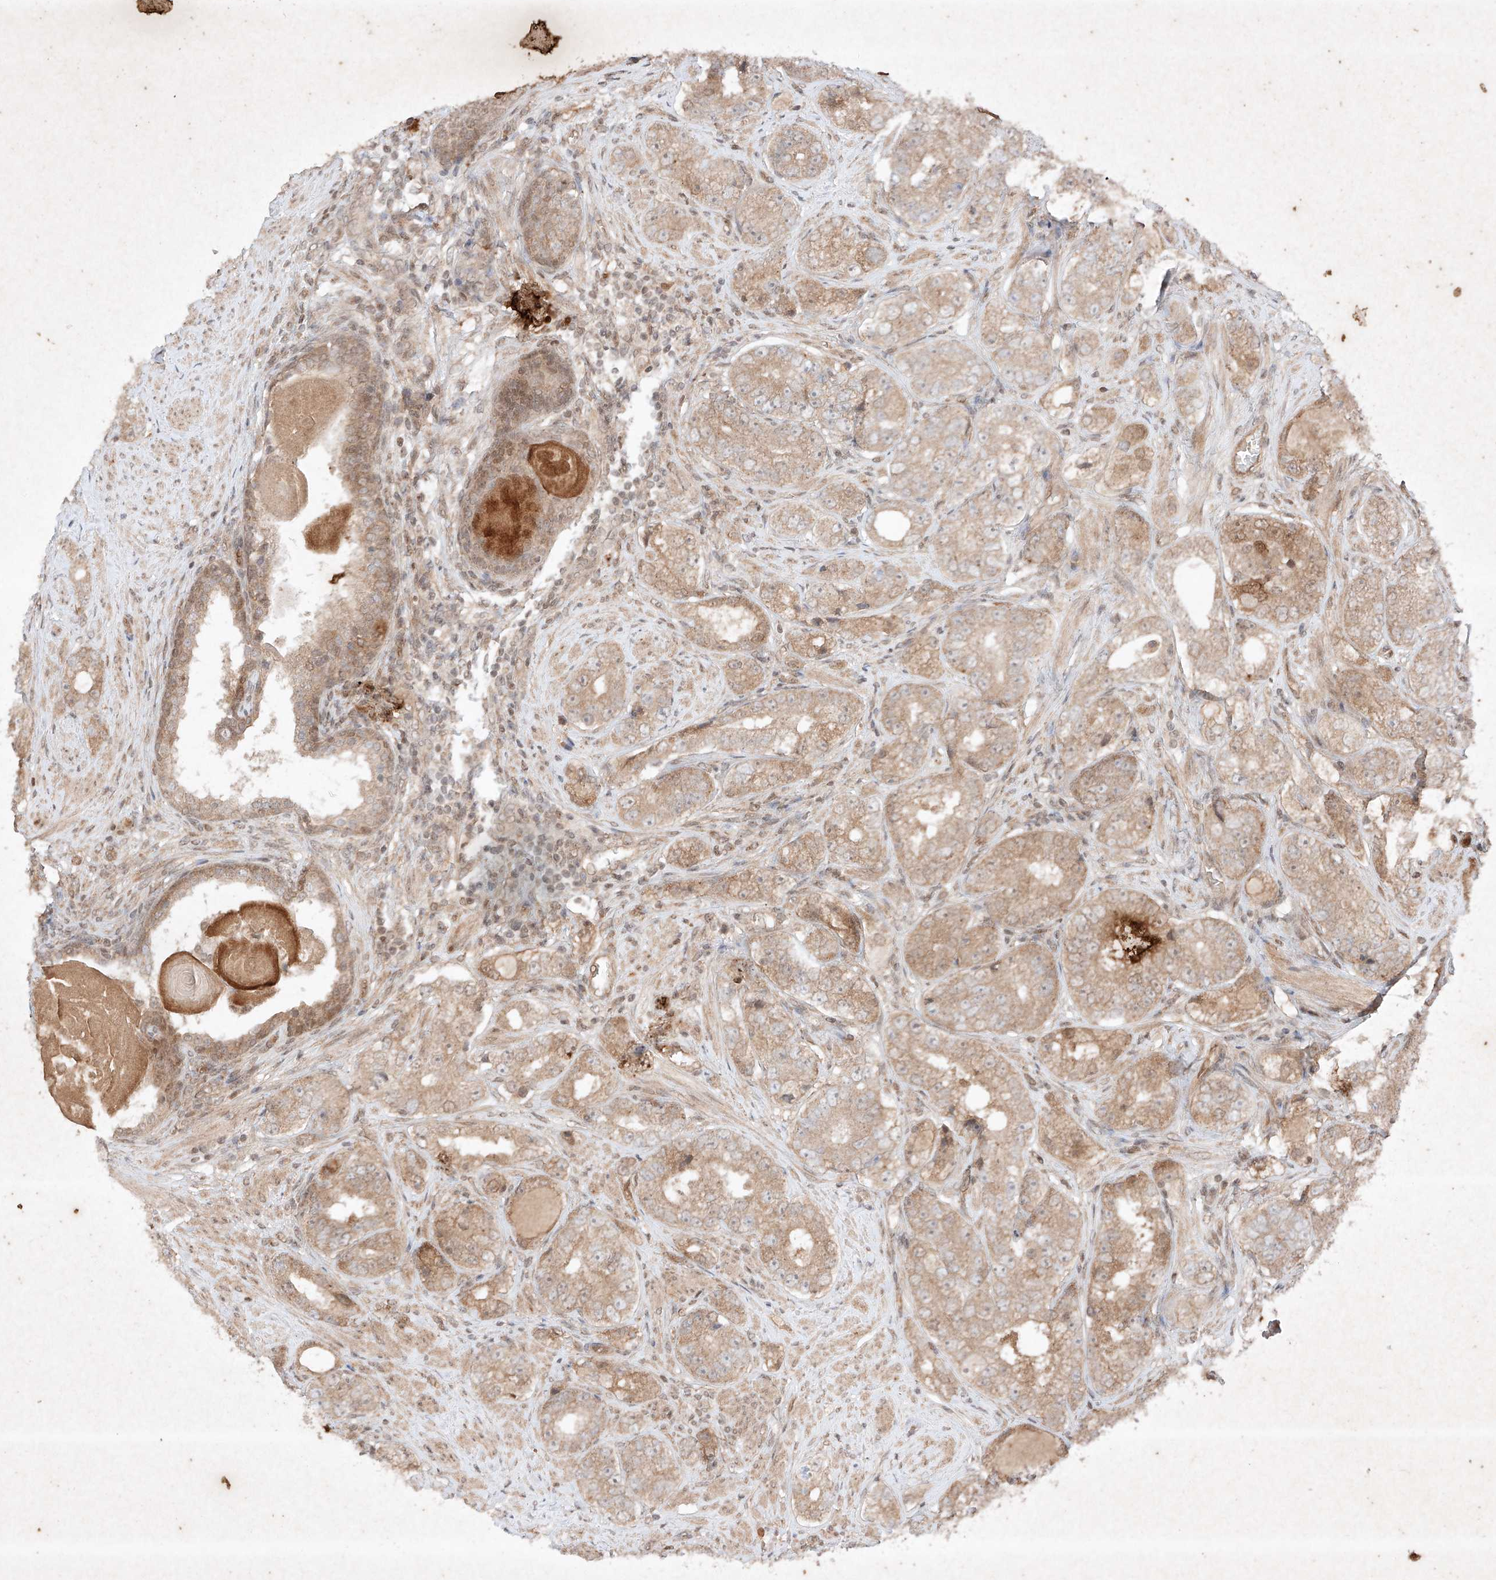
{"staining": {"intensity": "weak", "quantity": ">75%", "location": "cytoplasmic/membranous"}, "tissue": "prostate cancer", "cell_type": "Tumor cells", "image_type": "cancer", "snomed": [{"axis": "morphology", "description": "Adenocarcinoma, High grade"}, {"axis": "topography", "description": "Prostate"}], "caption": "The histopathology image reveals a brown stain indicating the presence of a protein in the cytoplasmic/membranous of tumor cells in prostate high-grade adenocarcinoma.", "gene": "RNF31", "patient": {"sex": "male", "age": 56}}